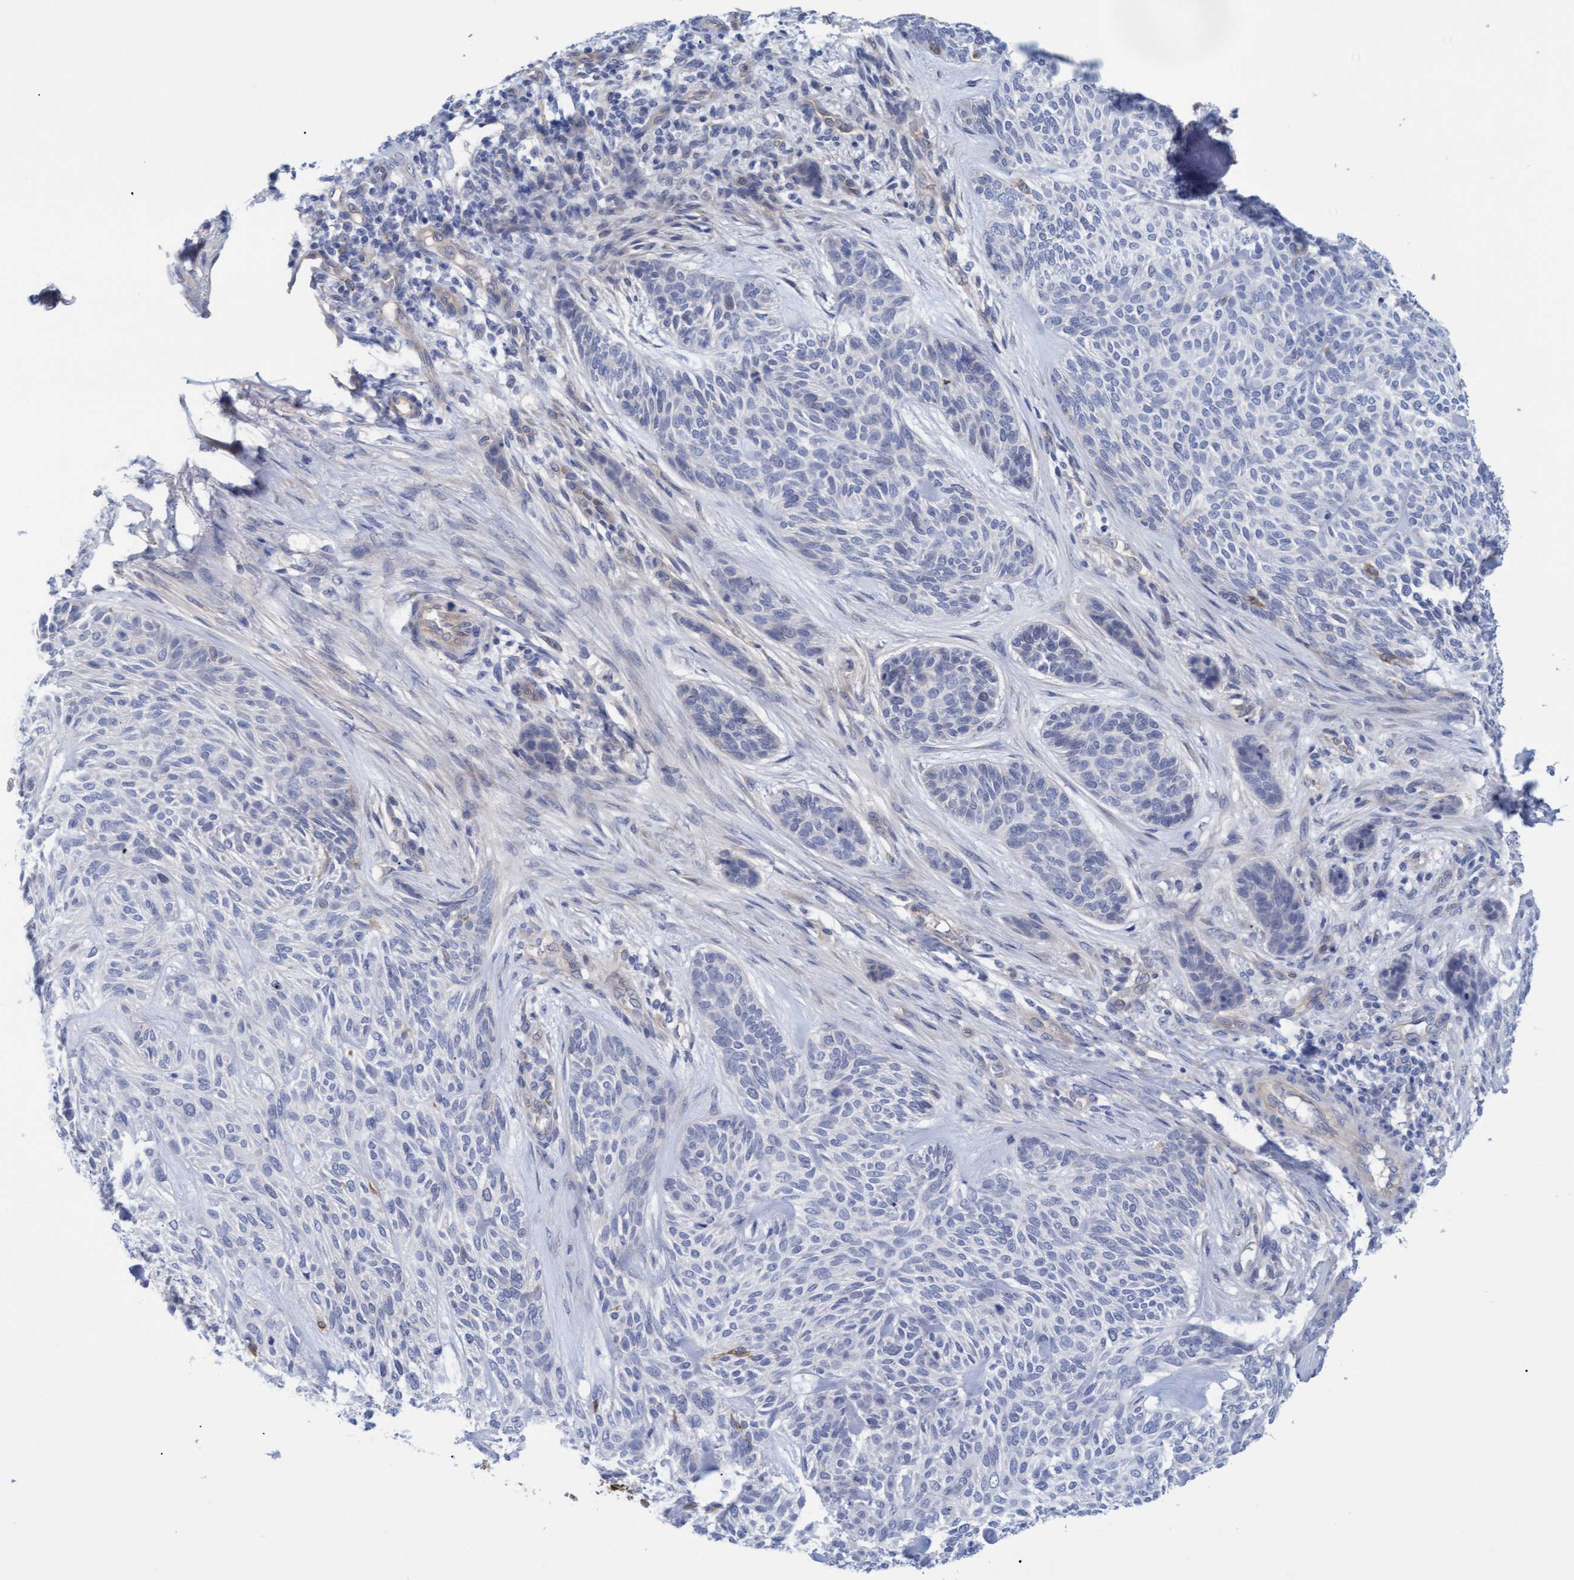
{"staining": {"intensity": "negative", "quantity": "none", "location": "none"}, "tissue": "skin cancer", "cell_type": "Tumor cells", "image_type": "cancer", "snomed": [{"axis": "morphology", "description": "Basal cell carcinoma"}, {"axis": "topography", "description": "Skin"}], "caption": "Tumor cells are negative for protein expression in human skin cancer.", "gene": "STXBP1", "patient": {"sex": "male", "age": 55}}